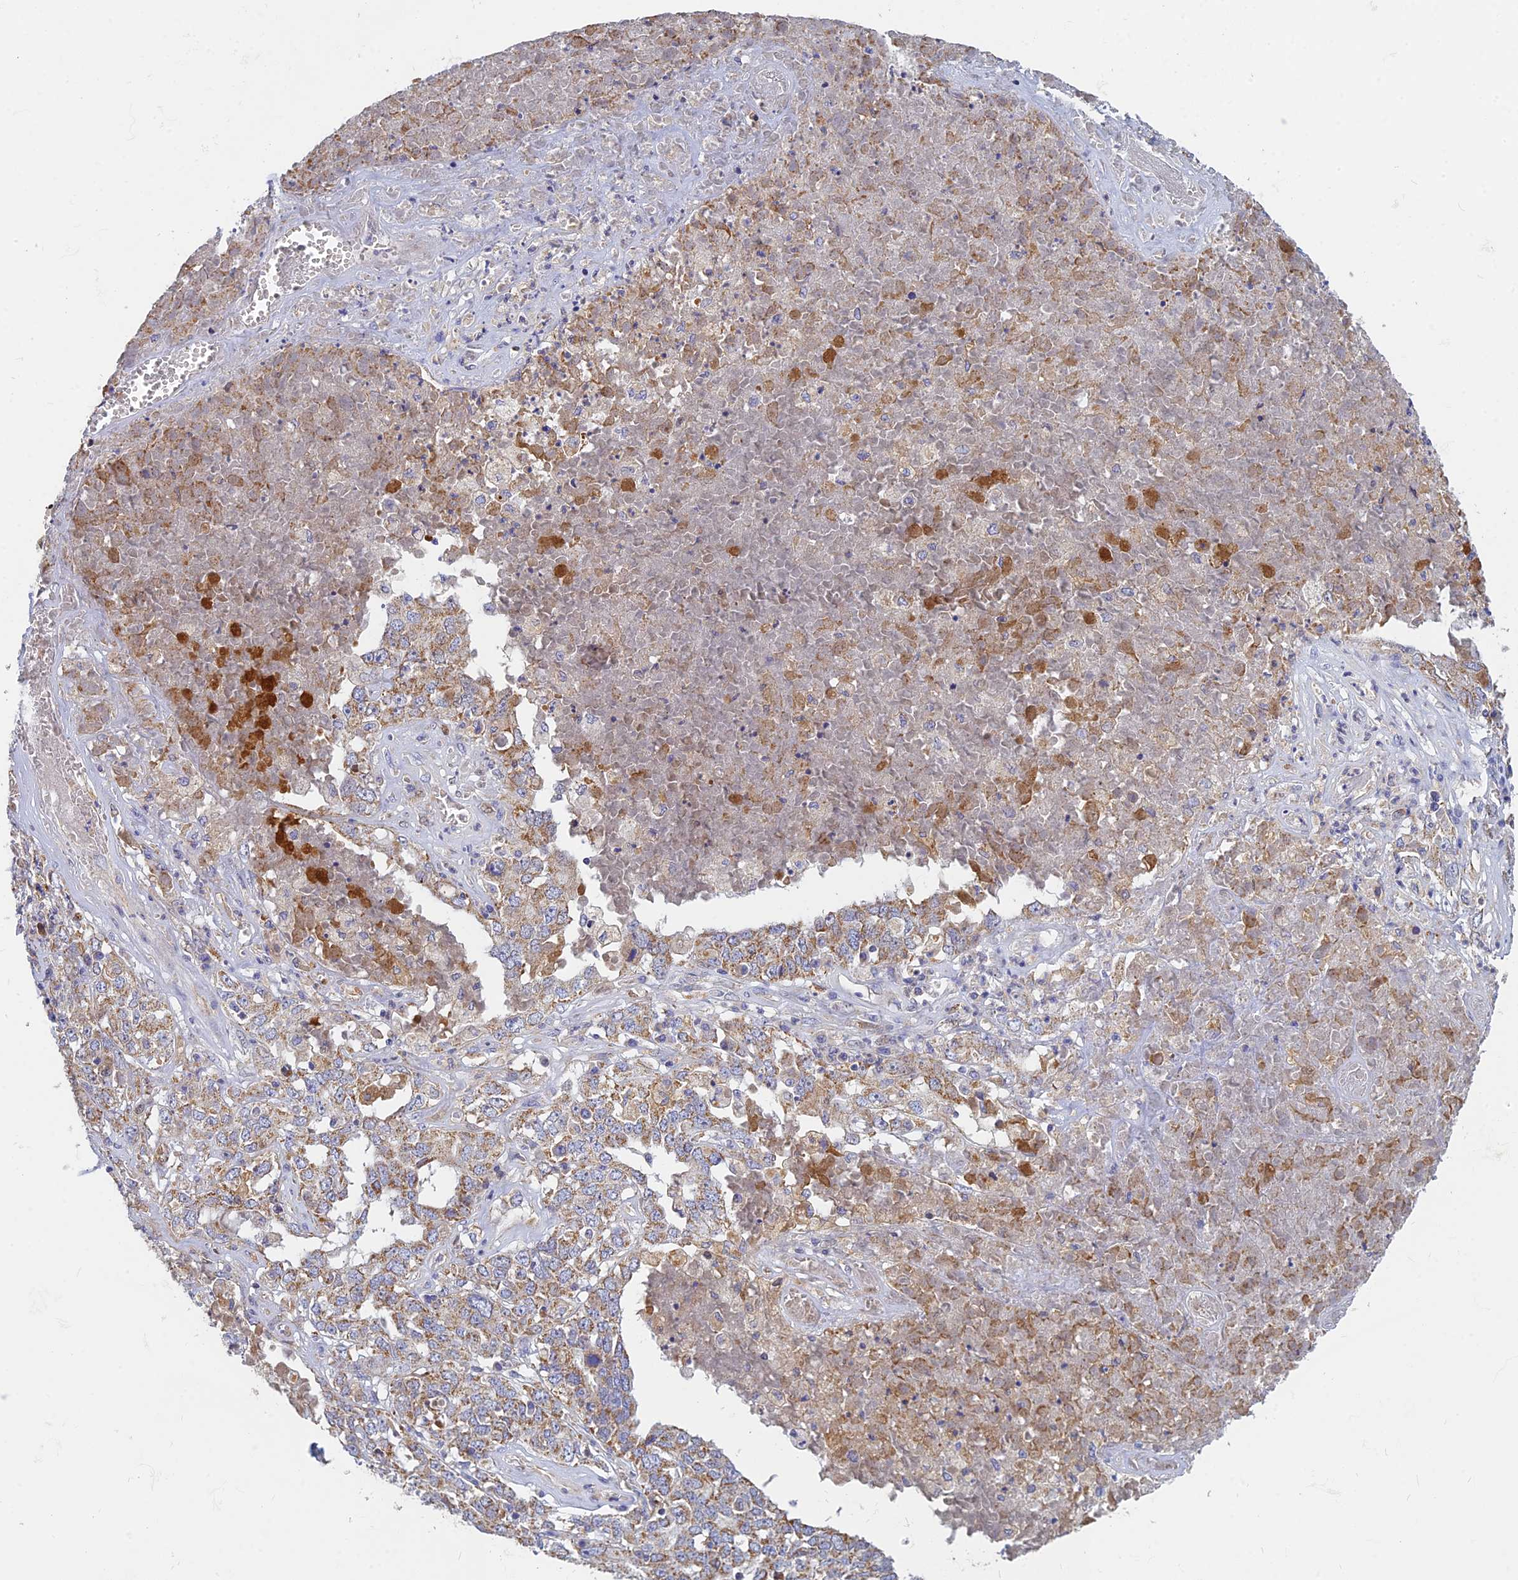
{"staining": {"intensity": "moderate", "quantity": ">75%", "location": "cytoplasmic/membranous"}, "tissue": "ovarian cancer", "cell_type": "Tumor cells", "image_type": "cancer", "snomed": [{"axis": "morphology", "description": "Carcinoma, endometroid"}, {"axis": "topography", "description": "Ovary"}], "caption": "Moderate cytoplasmic/membranous positivity for a protein is identified in approximately >75% of tumor cells of ovarian cancer using immunohistochemistry (IHC).", "gene": "CACNA1B", "patient": {"sex": "female", "age": 62}}